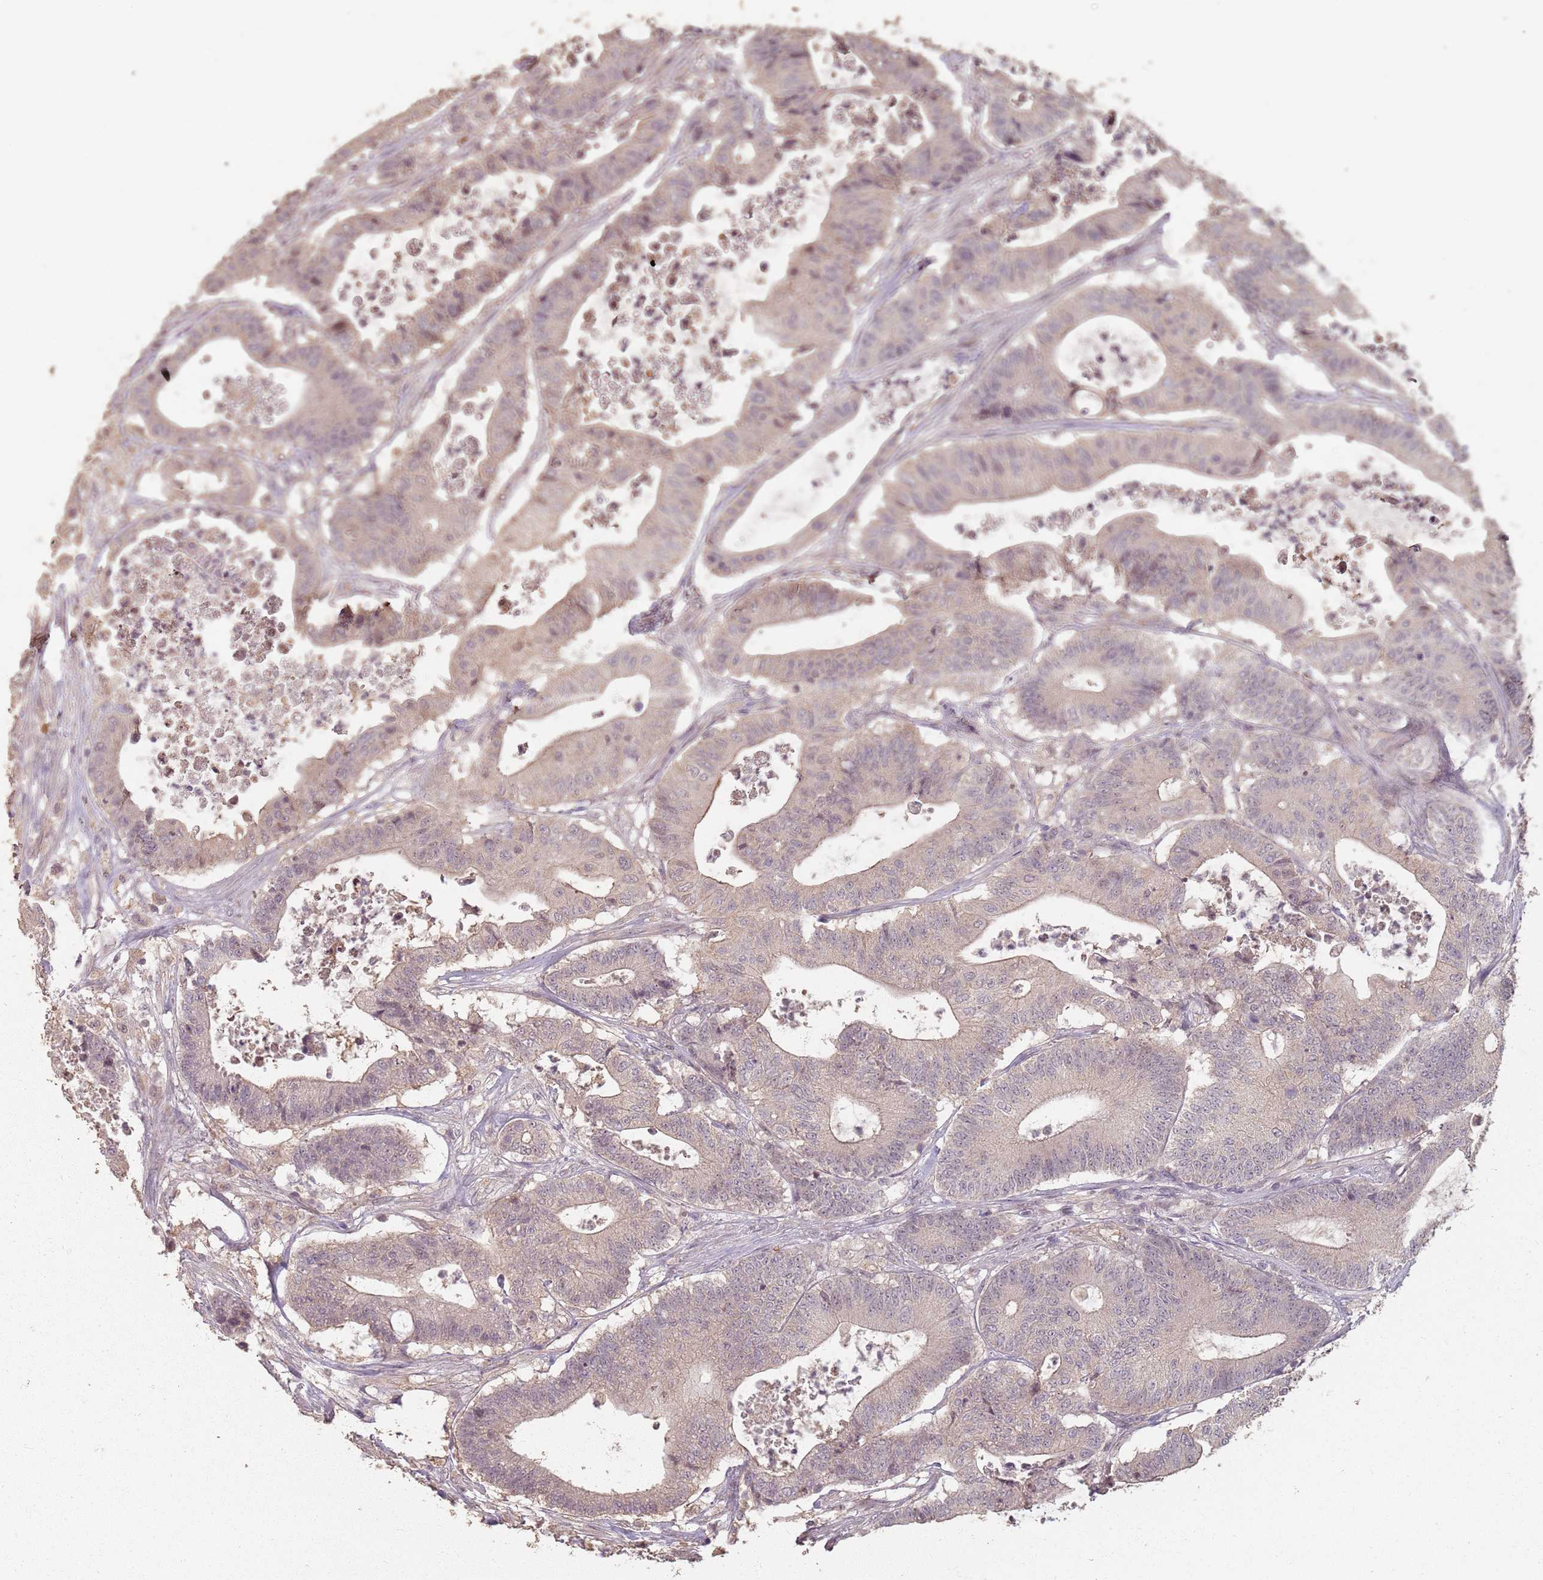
{"staining": {"intensity": "weak", "quantity": "25%-75%", "location": "cytoplasmic/membranous"}, "tissue": "colorectal cancer", "cell_type": "Tumor cells", "image_type": "cancer", "snomed": [{"axis": "morphology", "description": "Adenocarcinoma, NOS"}, {"axis": "topography", "description": "Colon"}], "caption": "Colorectal cancer (adenocarcinoma) stained for a protein exhibits weak cytoplasmic/membranous positivity in tumor cells.", "gene": "CCDC168", "patient": {"sex": "female", "age": 84}}